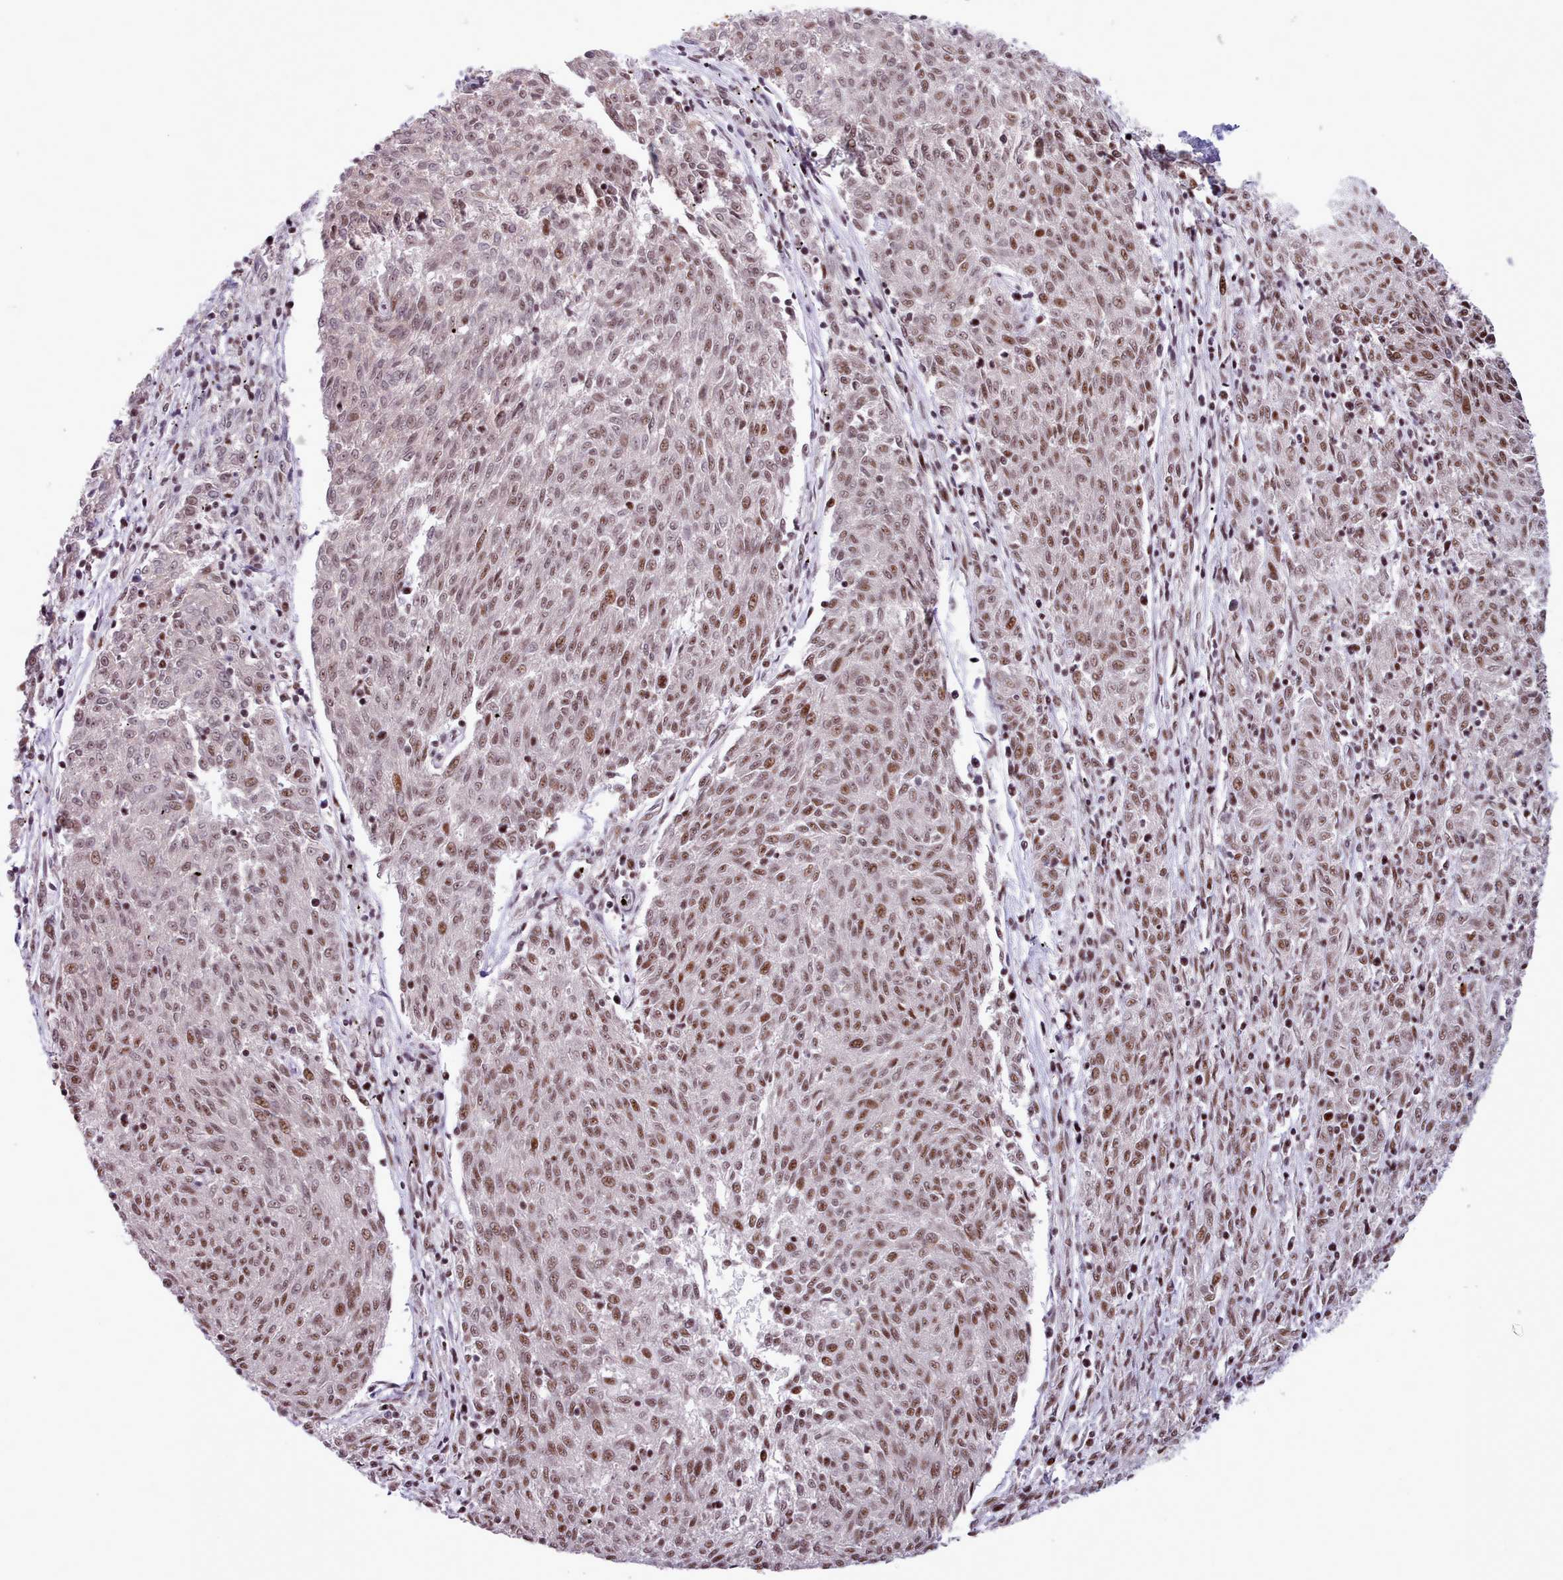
{"staining": {"intensity": "moderate", "quantity": "25%-75%", "location": "nuclear"}, "tissue": "melanoma", "cell_type": "Tumor cells", "image_type": "cancer", "snomed": [{"axis": "morphology", "description": "Malignant melanoma, NOS"}, {"axis": "topography", "description": "Skin"}], "caption": "IHC of malignant melanoma exhibits medium levels of moderate nuclear staining in about 25%-75% of tumor cells.", "gene": "TMEM35B", "patient": {"sex": "female", "age": 72}}